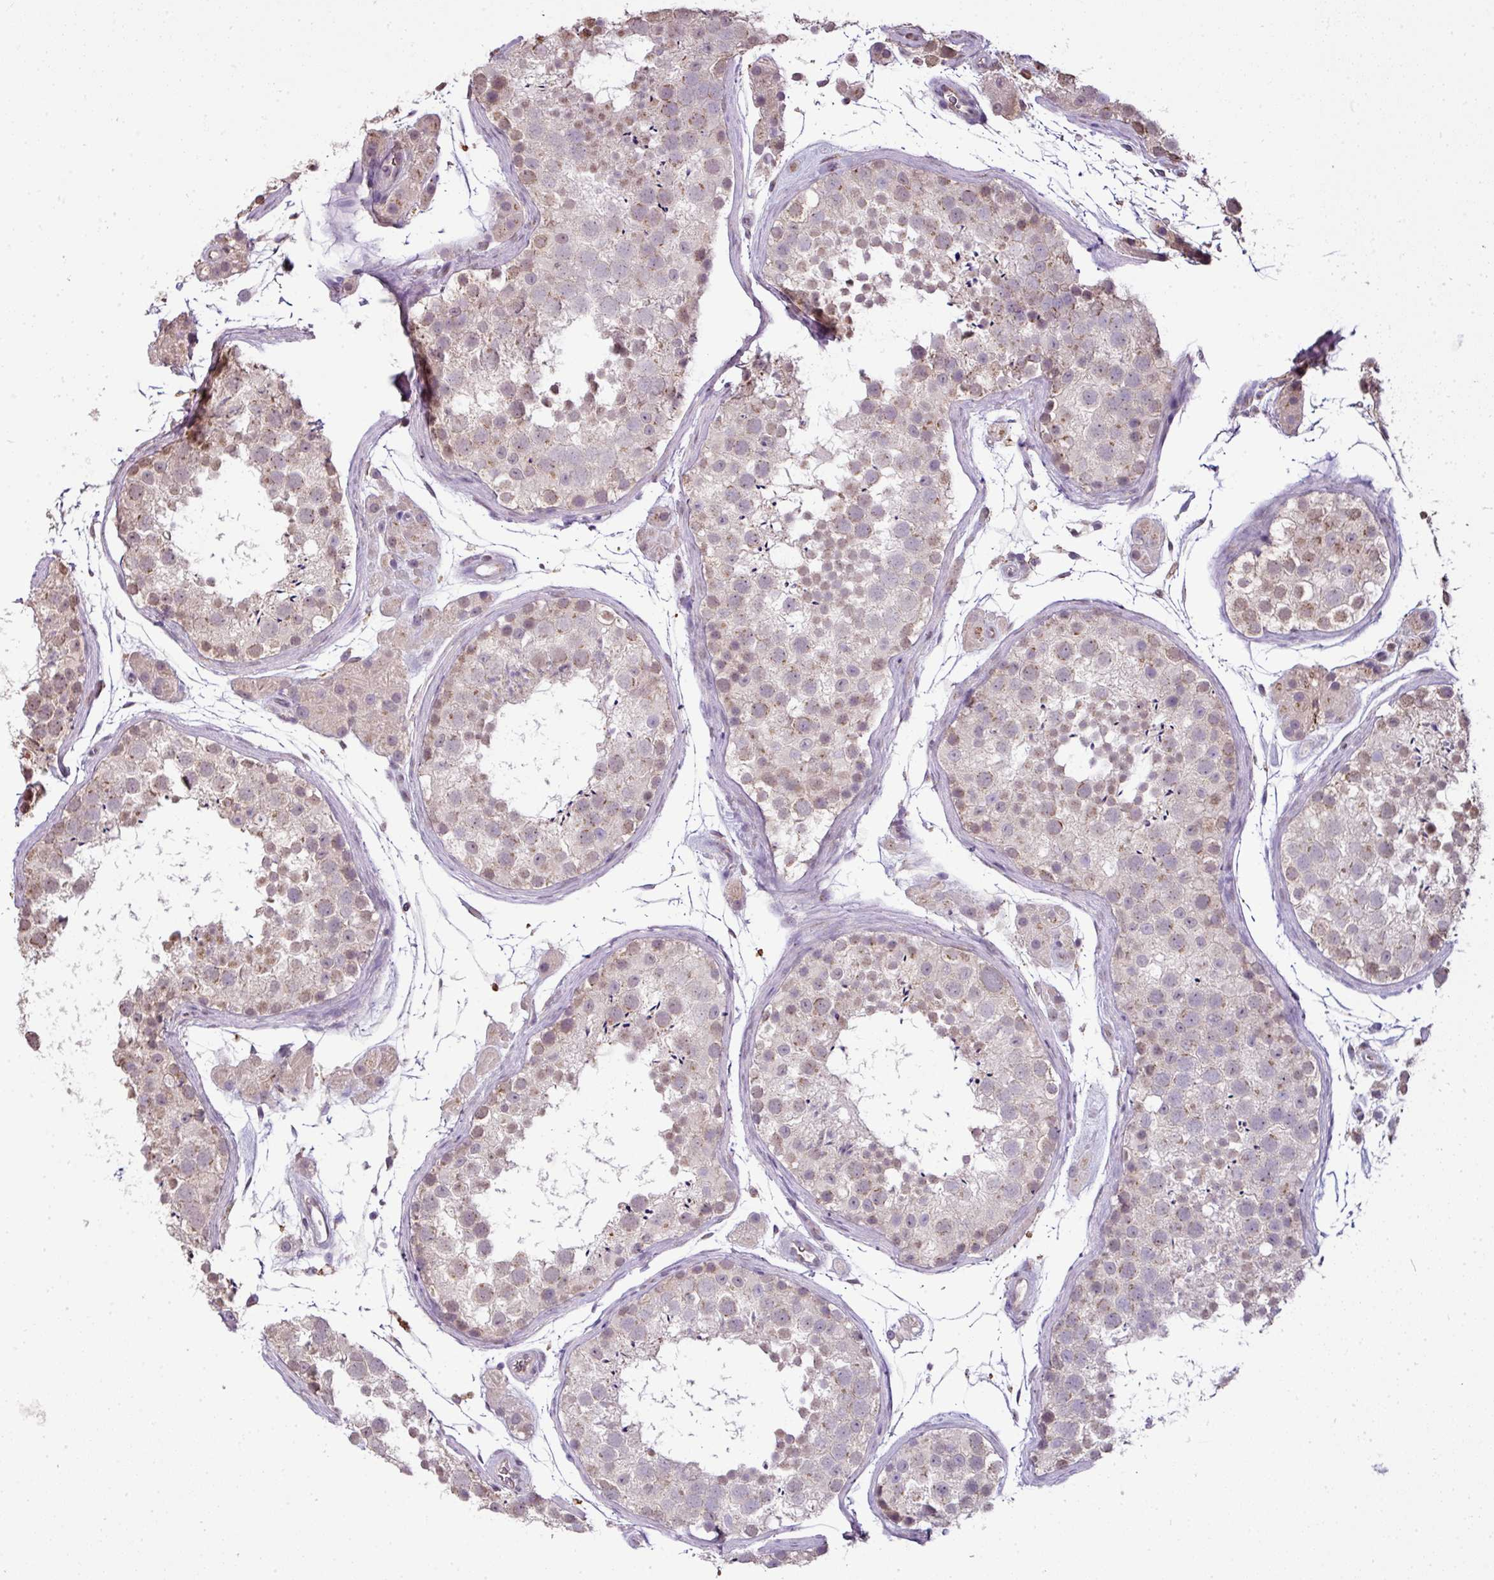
{"staining": {"intensity": "weak", "quantity": "25%-75%", "location": "cytoplasmic/membranous,nuclear"}, "tissue": "testis", "cell_type": "Cells in seminiferous ducts", "image_type": "normal", "snomed": [{"axis": "morphology", "description": "Normal tissue, NOS"}, {"axis": "topography", "description": "Testis"}], "caption": "Testis stained for a protein shows weak cytoplasmic/membranous,nuclear positivity in cells in seminiferous ducts. Using DAB (brown) and hematoxylin (blue) stains, captured at high magnification using brightfield microscopy.", "gene": "JPH2", "patient": {"sex": "male", "age": 41}}